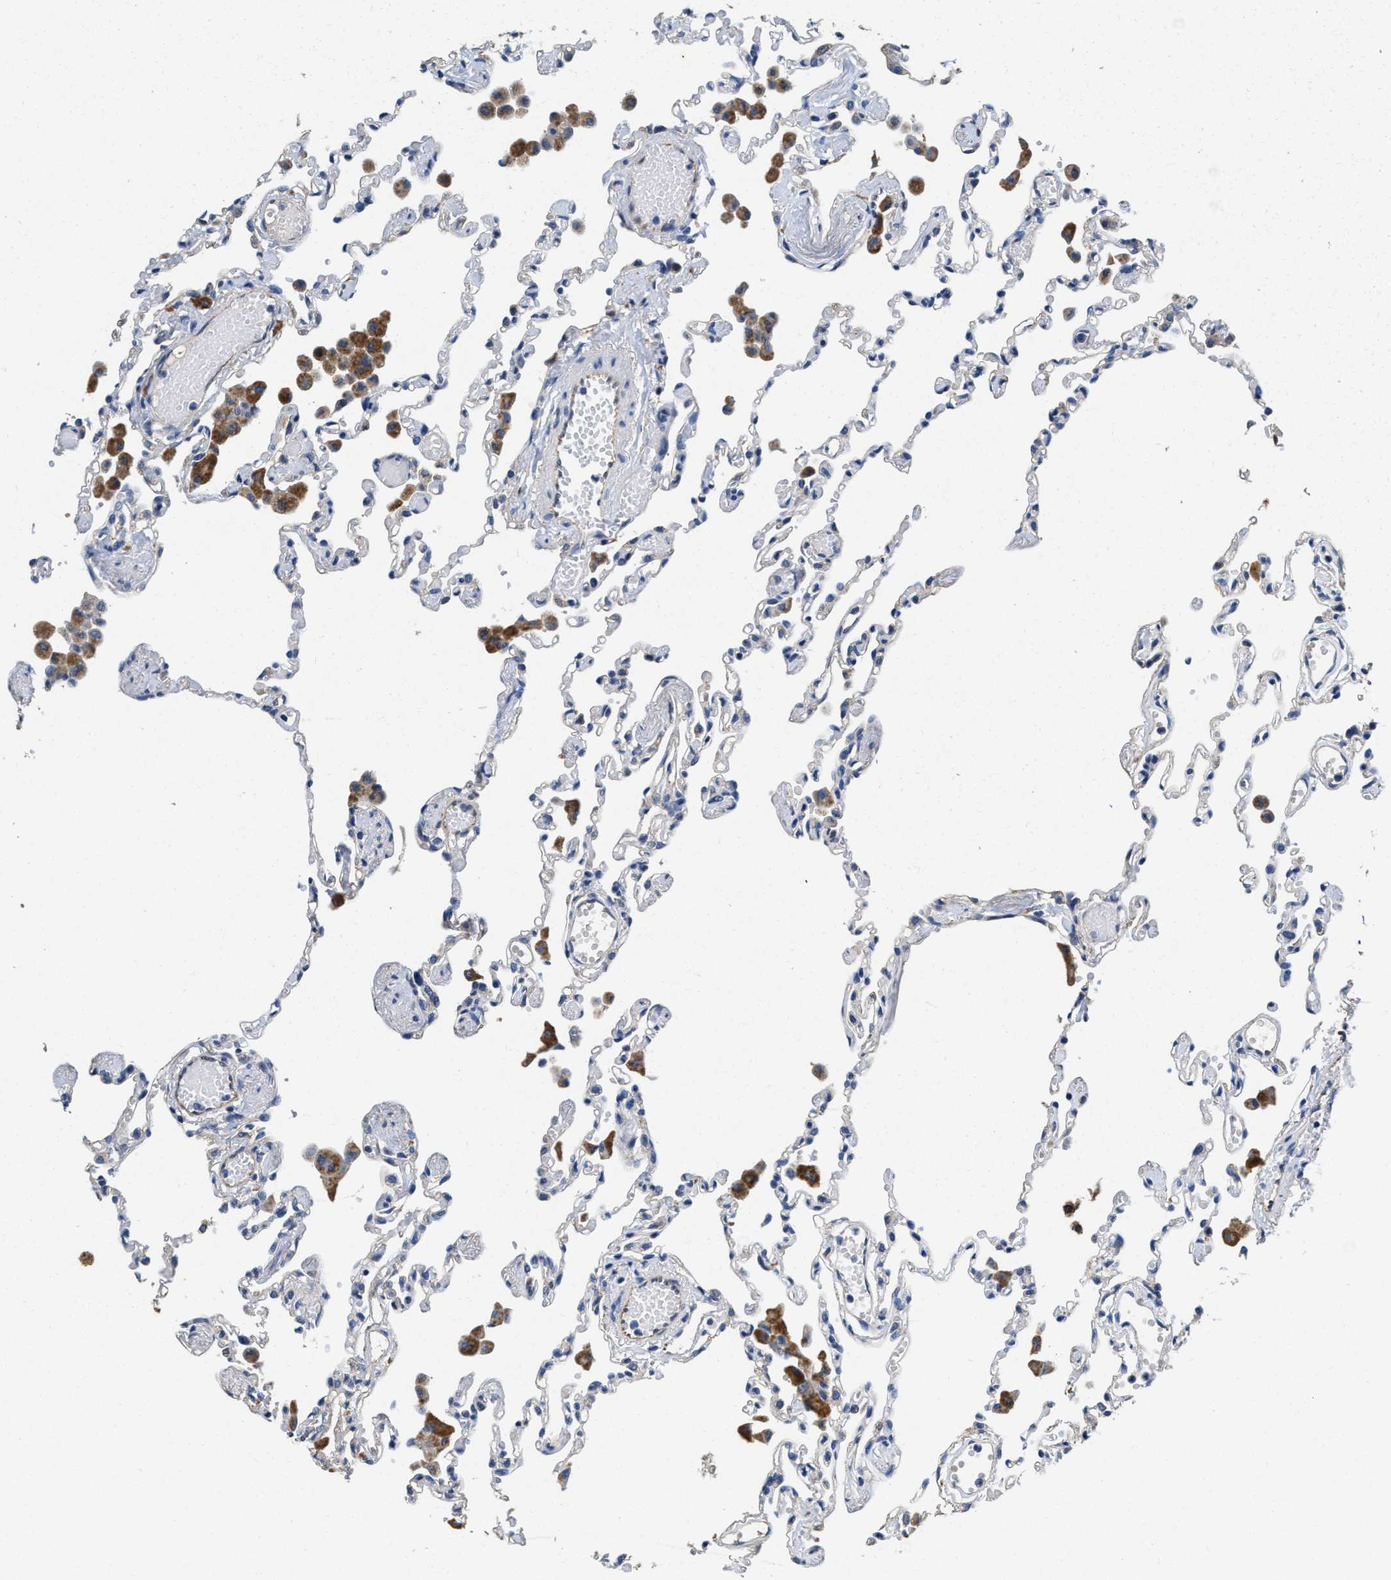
{"staining": {"intensity": "negative", "quantity": "none", "location": "none"}, "tissue": "lung", "cell_type": "Alveolar cells", "image_type": "normal", "snomed": [{"axis": "morphology", "description": "Normal tissue, NOS"}, {"axis": "topography", "description": "Bronchus"}, {"axis": "topography", "description": "Lung"}], "caption": "Unremarkable lung was stained to show a protein in brown. There is no significant positivity in alveolar cells. (IHC, brightfield microscopy, high magnification).", "gene": "PEG10", "patient": {"sex": "female", "age": 49}}